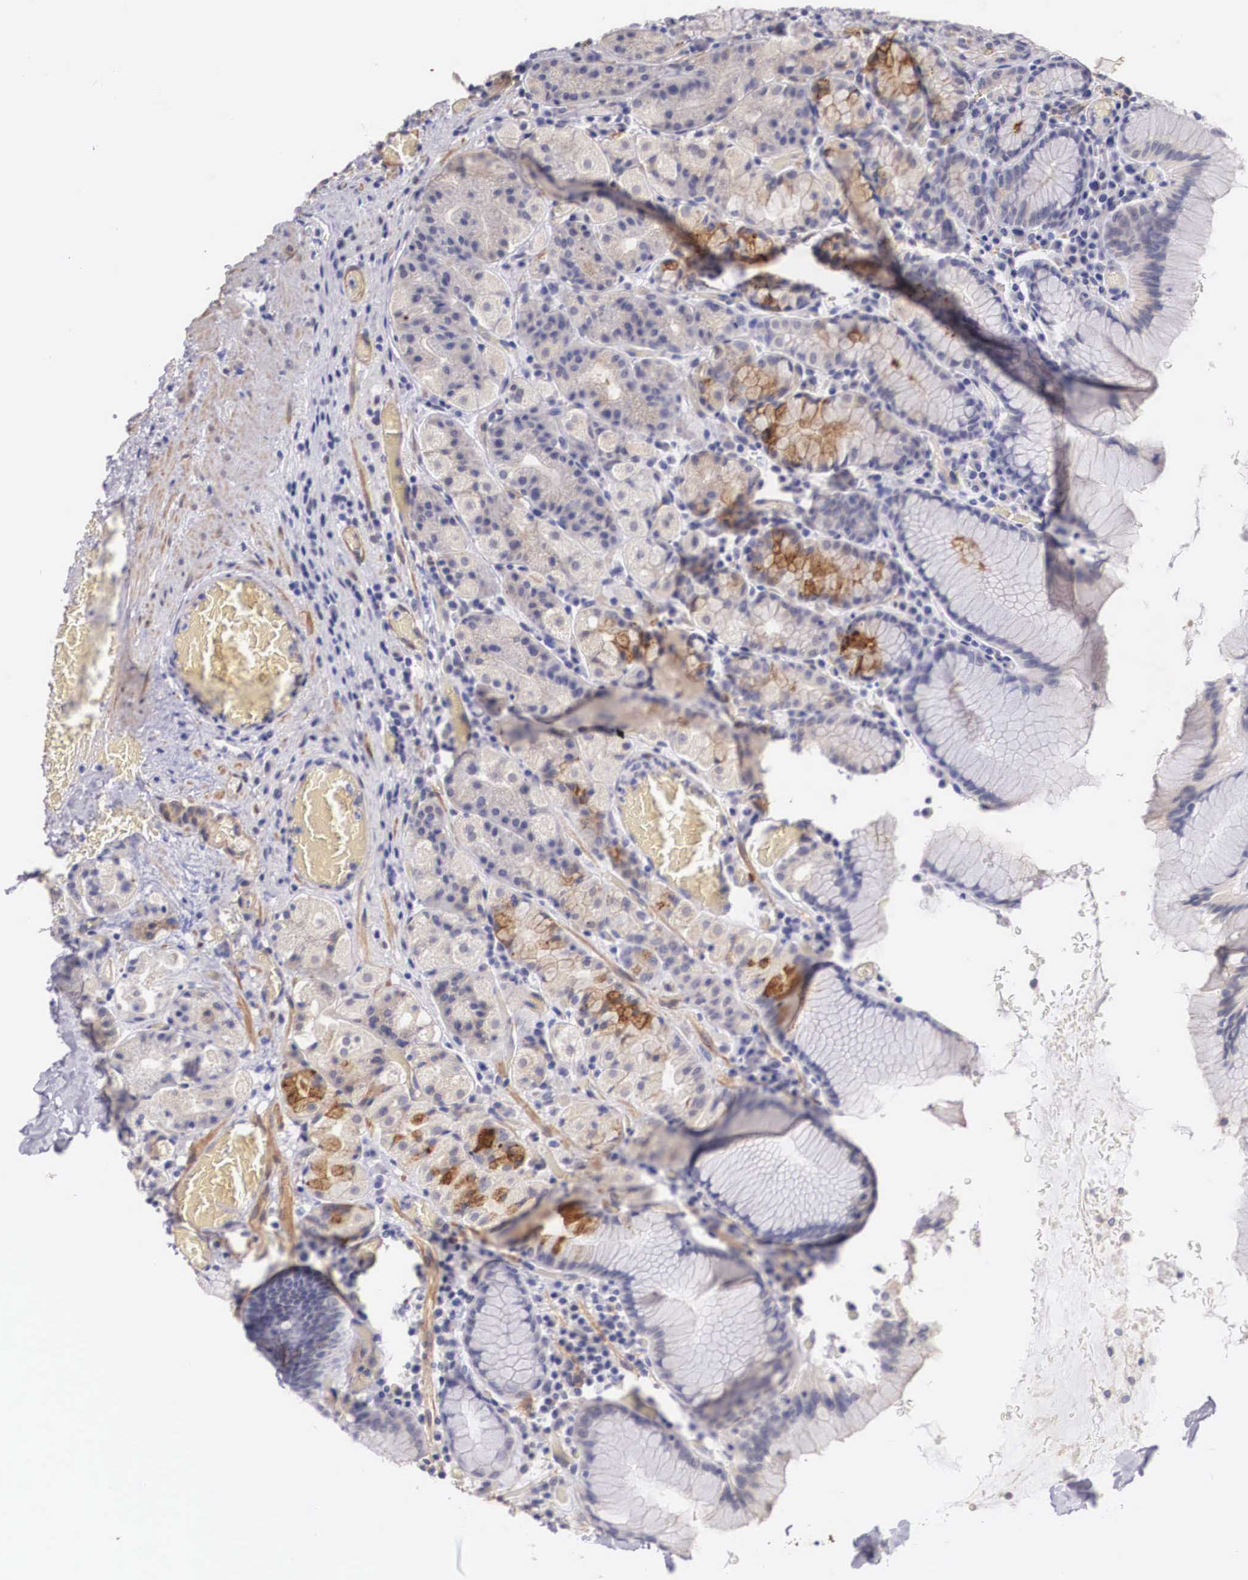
{"staining": {"intensity": "moderate", "quantity": "<25%", "location": "cytoplasmic/membranous"}, "tissue": "stomach", "cell_type": "Glandular cells", "image_type": "normal", "snomed": [{"axis": "morphology", "description": "Normal tissue, NOS"}, {"axis": "topography", "description": "Stomach, lower"}], "caption": "About <25% of glandular cells in unremarkable stomach show moderate cytoplasmic/membranous protein staining as visualized by brown immunohistochemical staining.", "gene": "ENOX2", "patient": {"sex": "male", "age": 58}}